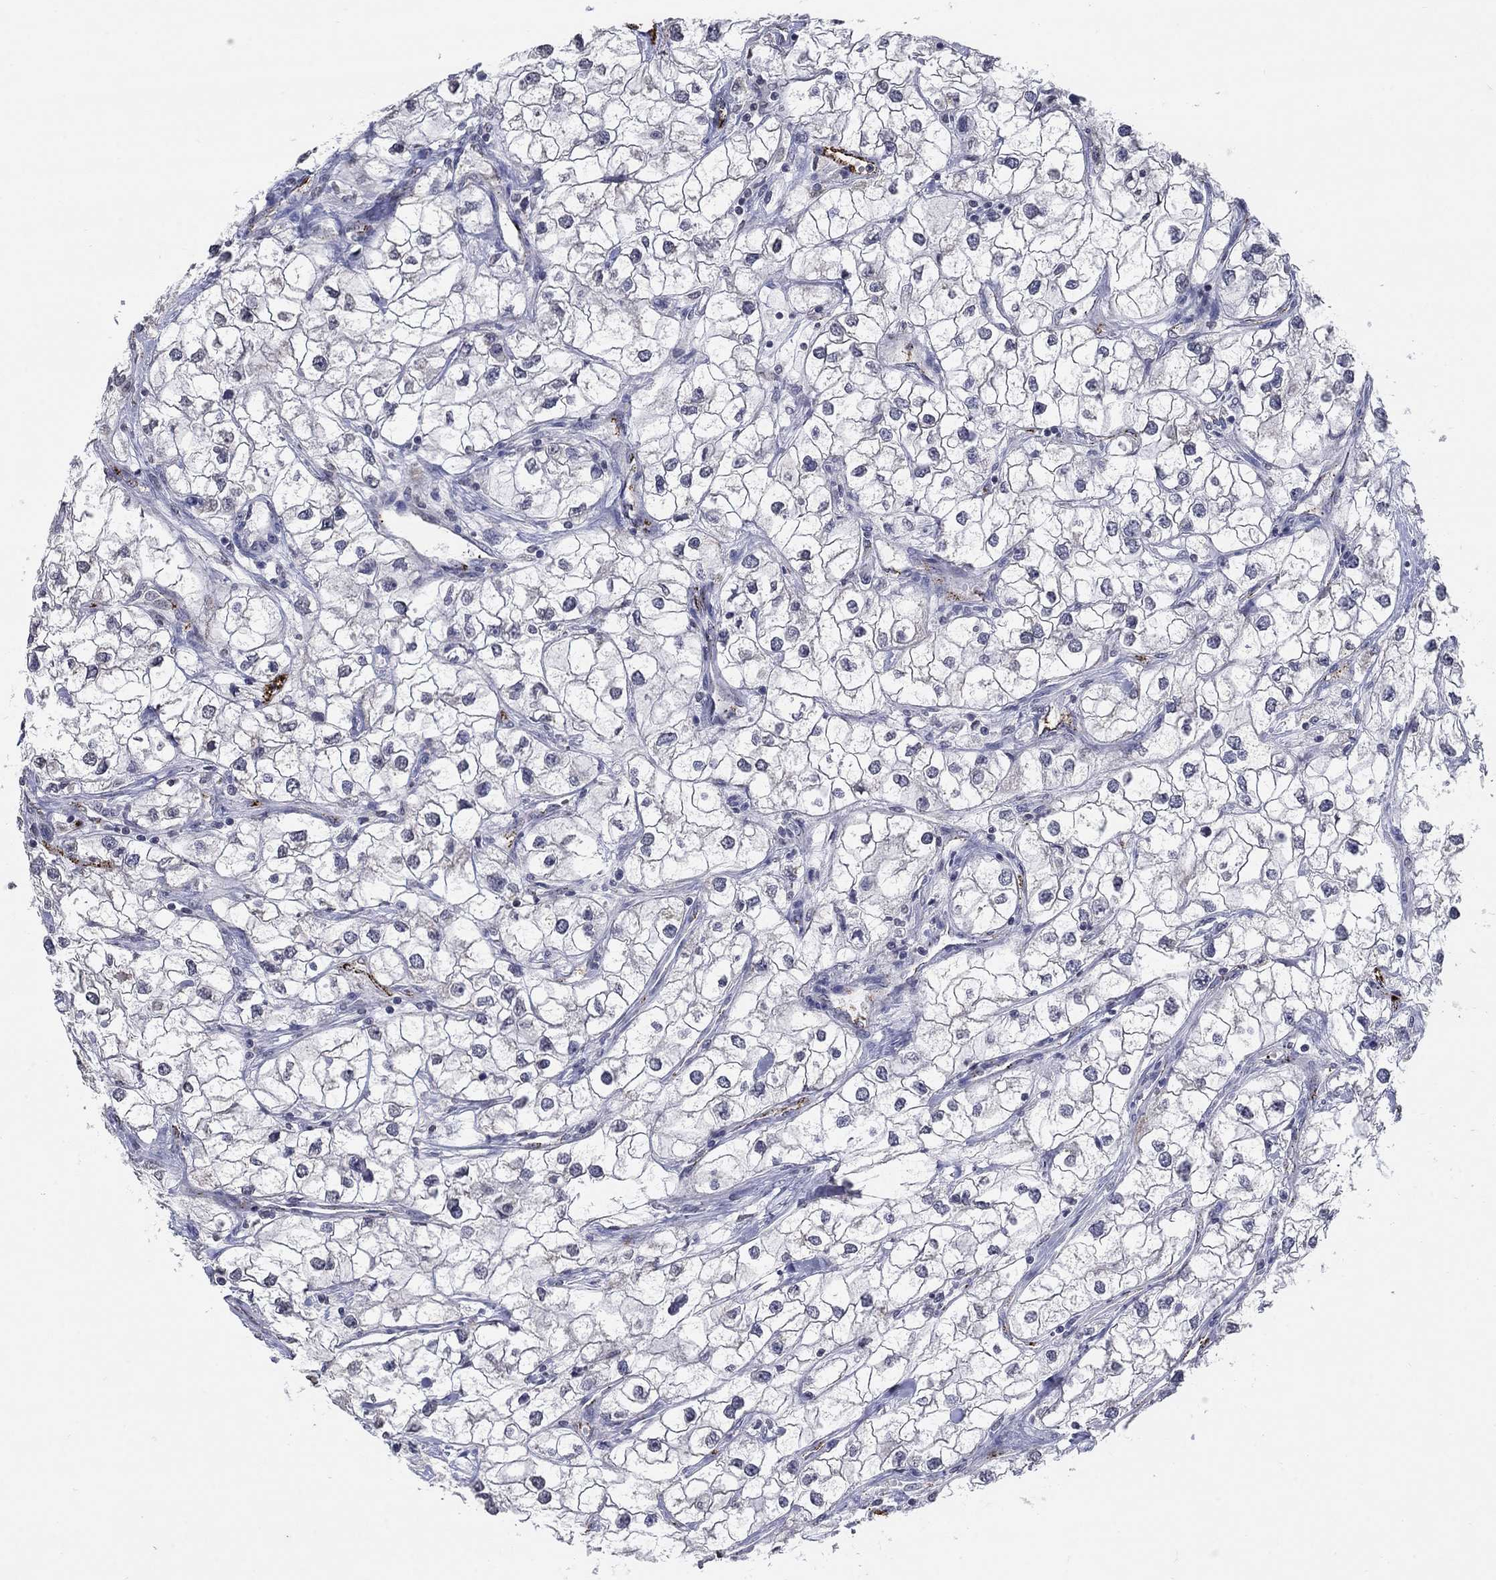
{"staining": {"intensity": "negative", "quantity": "none", "location": "none"}, "tissue": "renal cancer", "cell_type": "Tumor cells", "image_type": "cancer", "snomed": [{"axis": "morphology", "description": "Adenocarcinoma, NOS"}, {"axis": "topography", "description": "Kidney"}], "caption": "Tumor cells show no significant protein expression in renal adenocarcinoma.", "gene": "TINAG", "patient": {"sex": "male", "age": 59}}